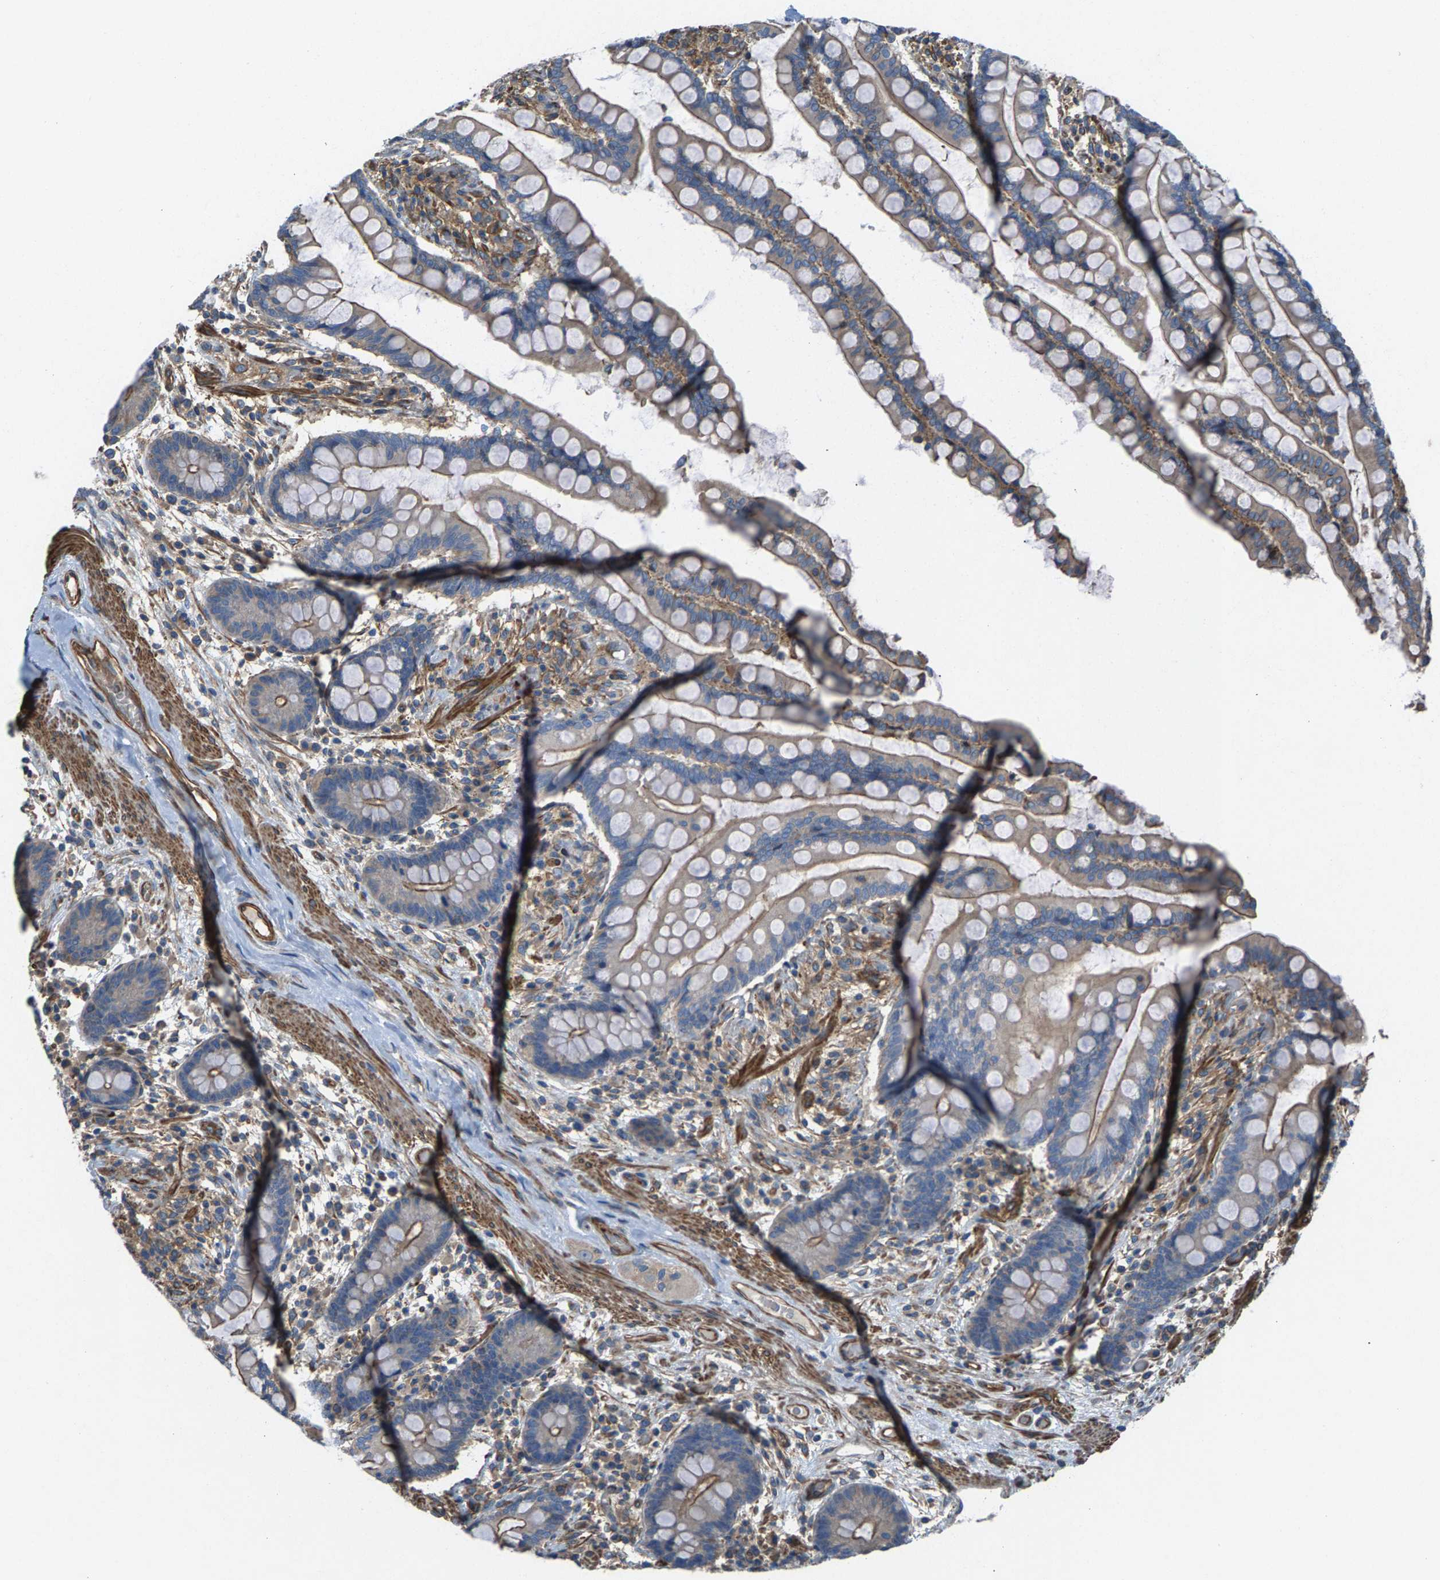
{"staining": {"intensity": "moderate", "quantity": ">75%", "location": "cytoplasmic/membranous"}, "tissue": "colon", "cell_type": "Endothelial cells", "image_type": "normal", "snomed": [{"axis": "morphology", "description": "Normal tissue, NOS"}, {"axis": "topography", "description": "Colon"}], "caption": "Immunohistochemistry of benign human colon exhibits medium levels of moderate cytoplasmic/membranous positivity in approximately >75% of endothelial cells. The staining was performed using DAB to visualize the protein expression in brown, while the nuclei were stained in blue with hematoxylin (Magnification: 20x).", "gene": "PDCL", "patient": {"sex": "male", "age": 73}}